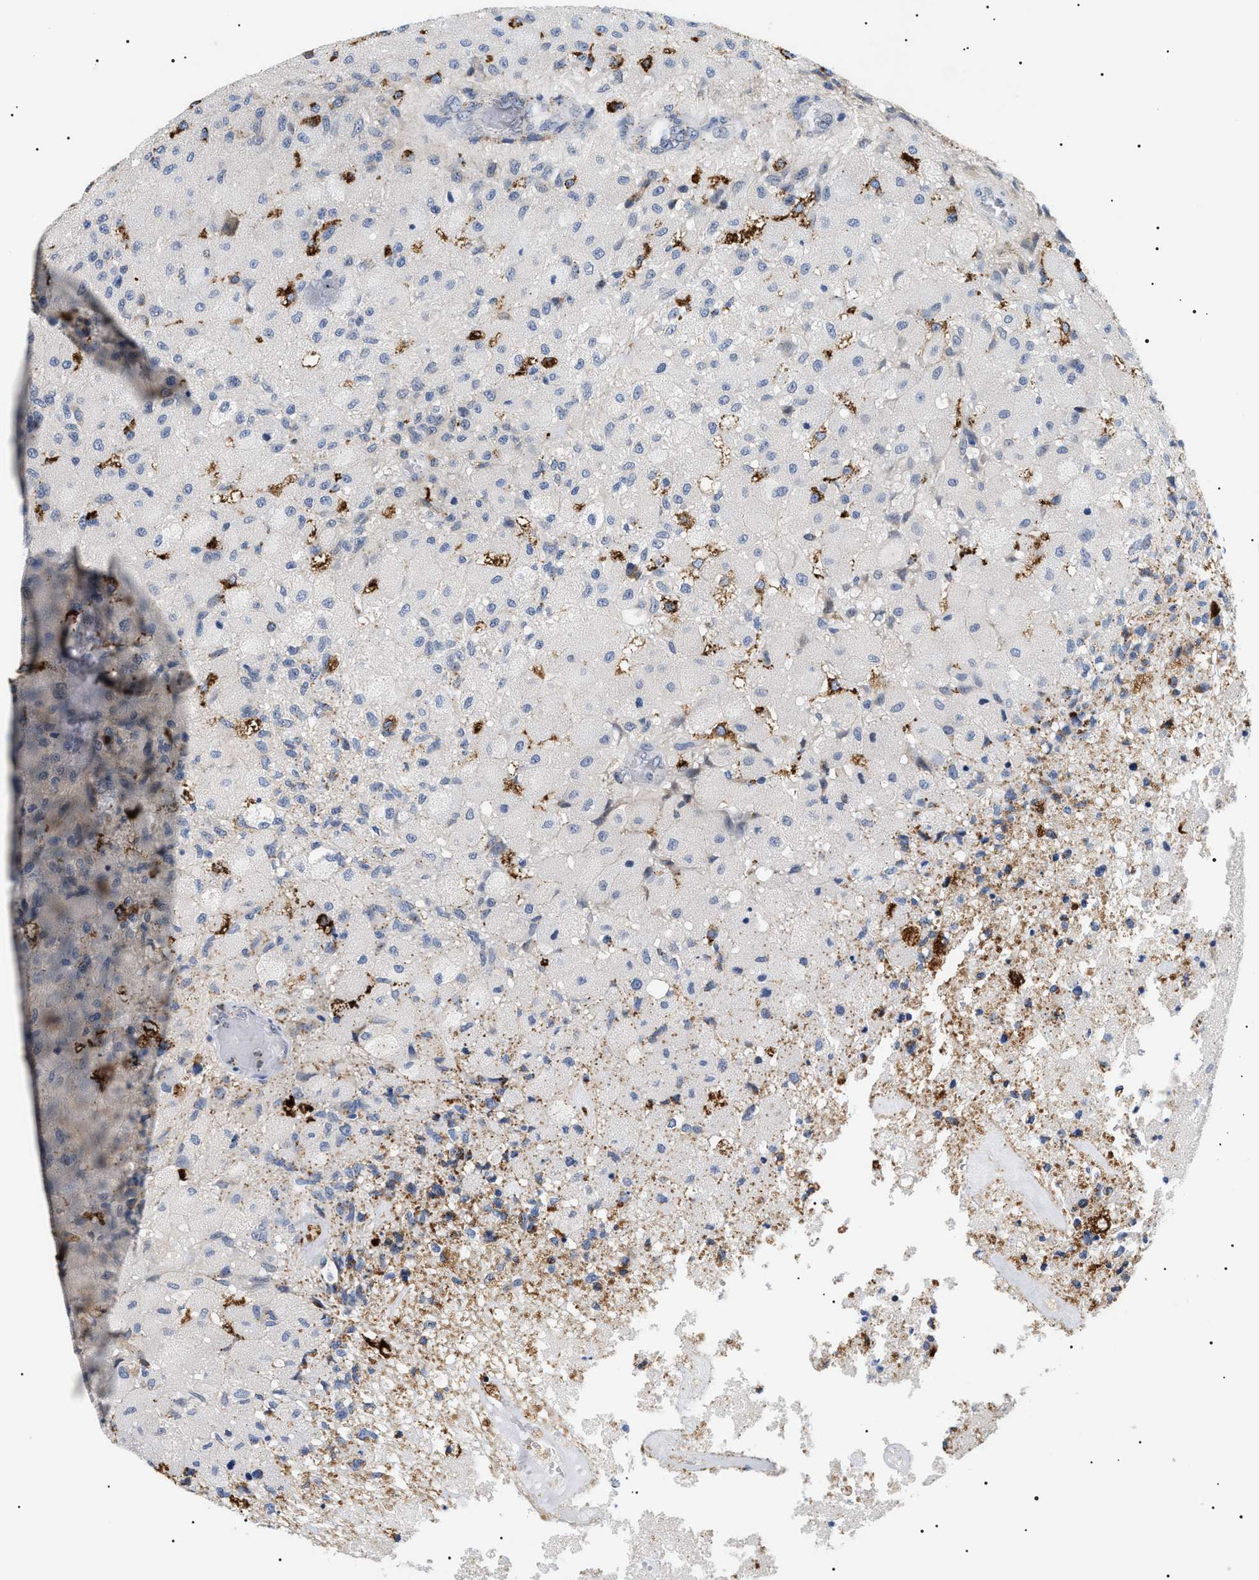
{"staining": {"intensity": "negative", "quantity": "none", "location": "none"}, "tissue": "glioma", "cell_type": "Tumor cells", "image_type": "cancer", "snomed": [{"axis": "morphology", "description": "Normal tissue, NOS"}, {"axis": "morphology", "description": "Glioma, malignant, High grade"}, {"axis": "topography", "description": "Cerebral cortex"}], "caption": "High power microscopy image of an IHC micrograph of glioma, revealing no significant expression in tumor cells.", "gene": "HSD17B11", "patient": {"sex": "male", "age": 77}}